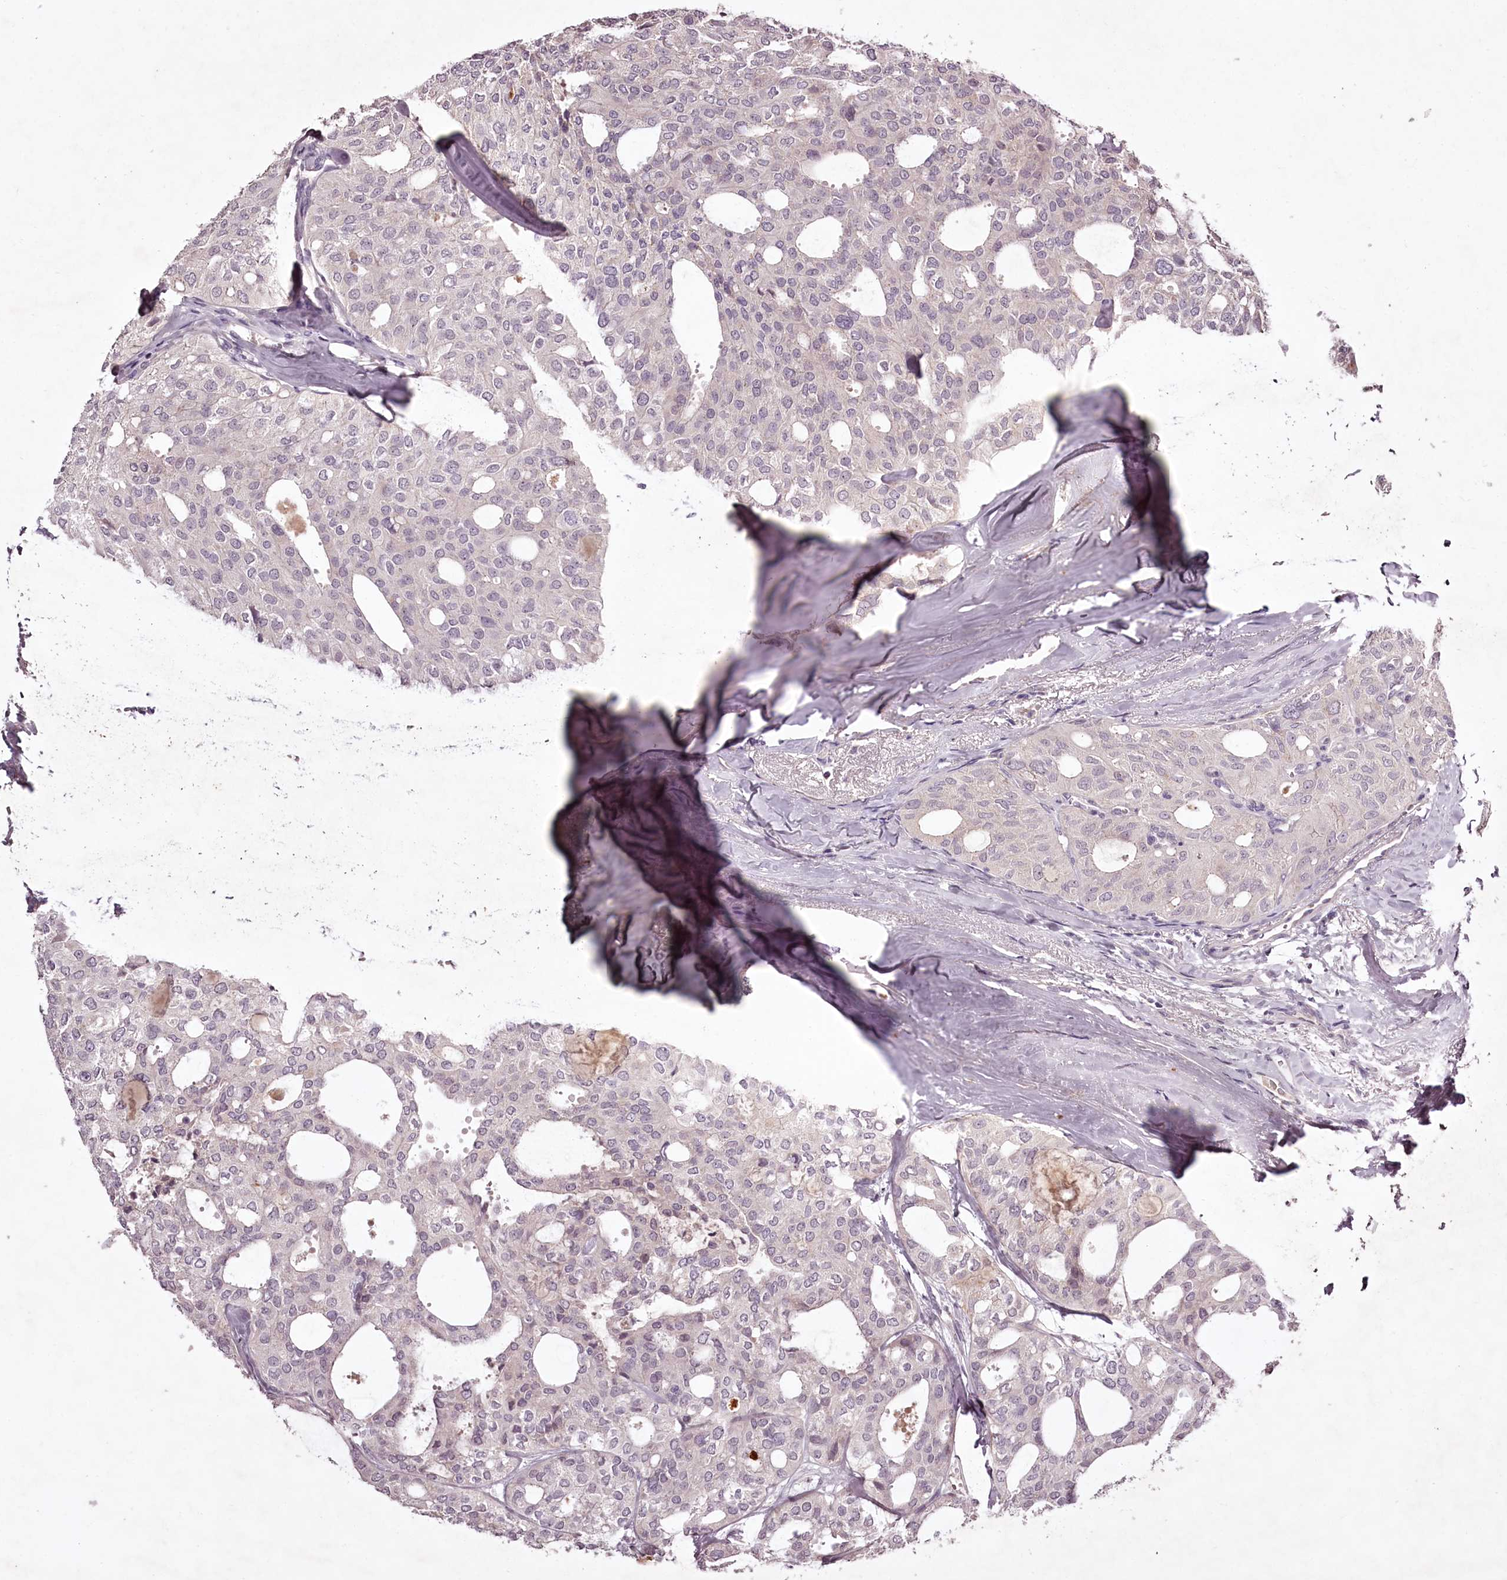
{"staining": {"intensity": "negative", "quantity": "none", "location": "none"}, "tissue": "thyroid cancer", "cell_type": "Tumor cells", "image_type": "cancer", "snomed": [{"axis": "morphology", "description": "Follicular adenoma carcinoma, NOS"}, {"axis": "topography", "description": "Thyroid gland"}], "caption": "This is a micrograph of IHC staining of thyroid follicular adenoma carcinoma, which shows no expression in tumor cells. Nuclei are stained in blue.", "gene": "RBMXL2", "patient": {"sex": "male", "age": 75}}